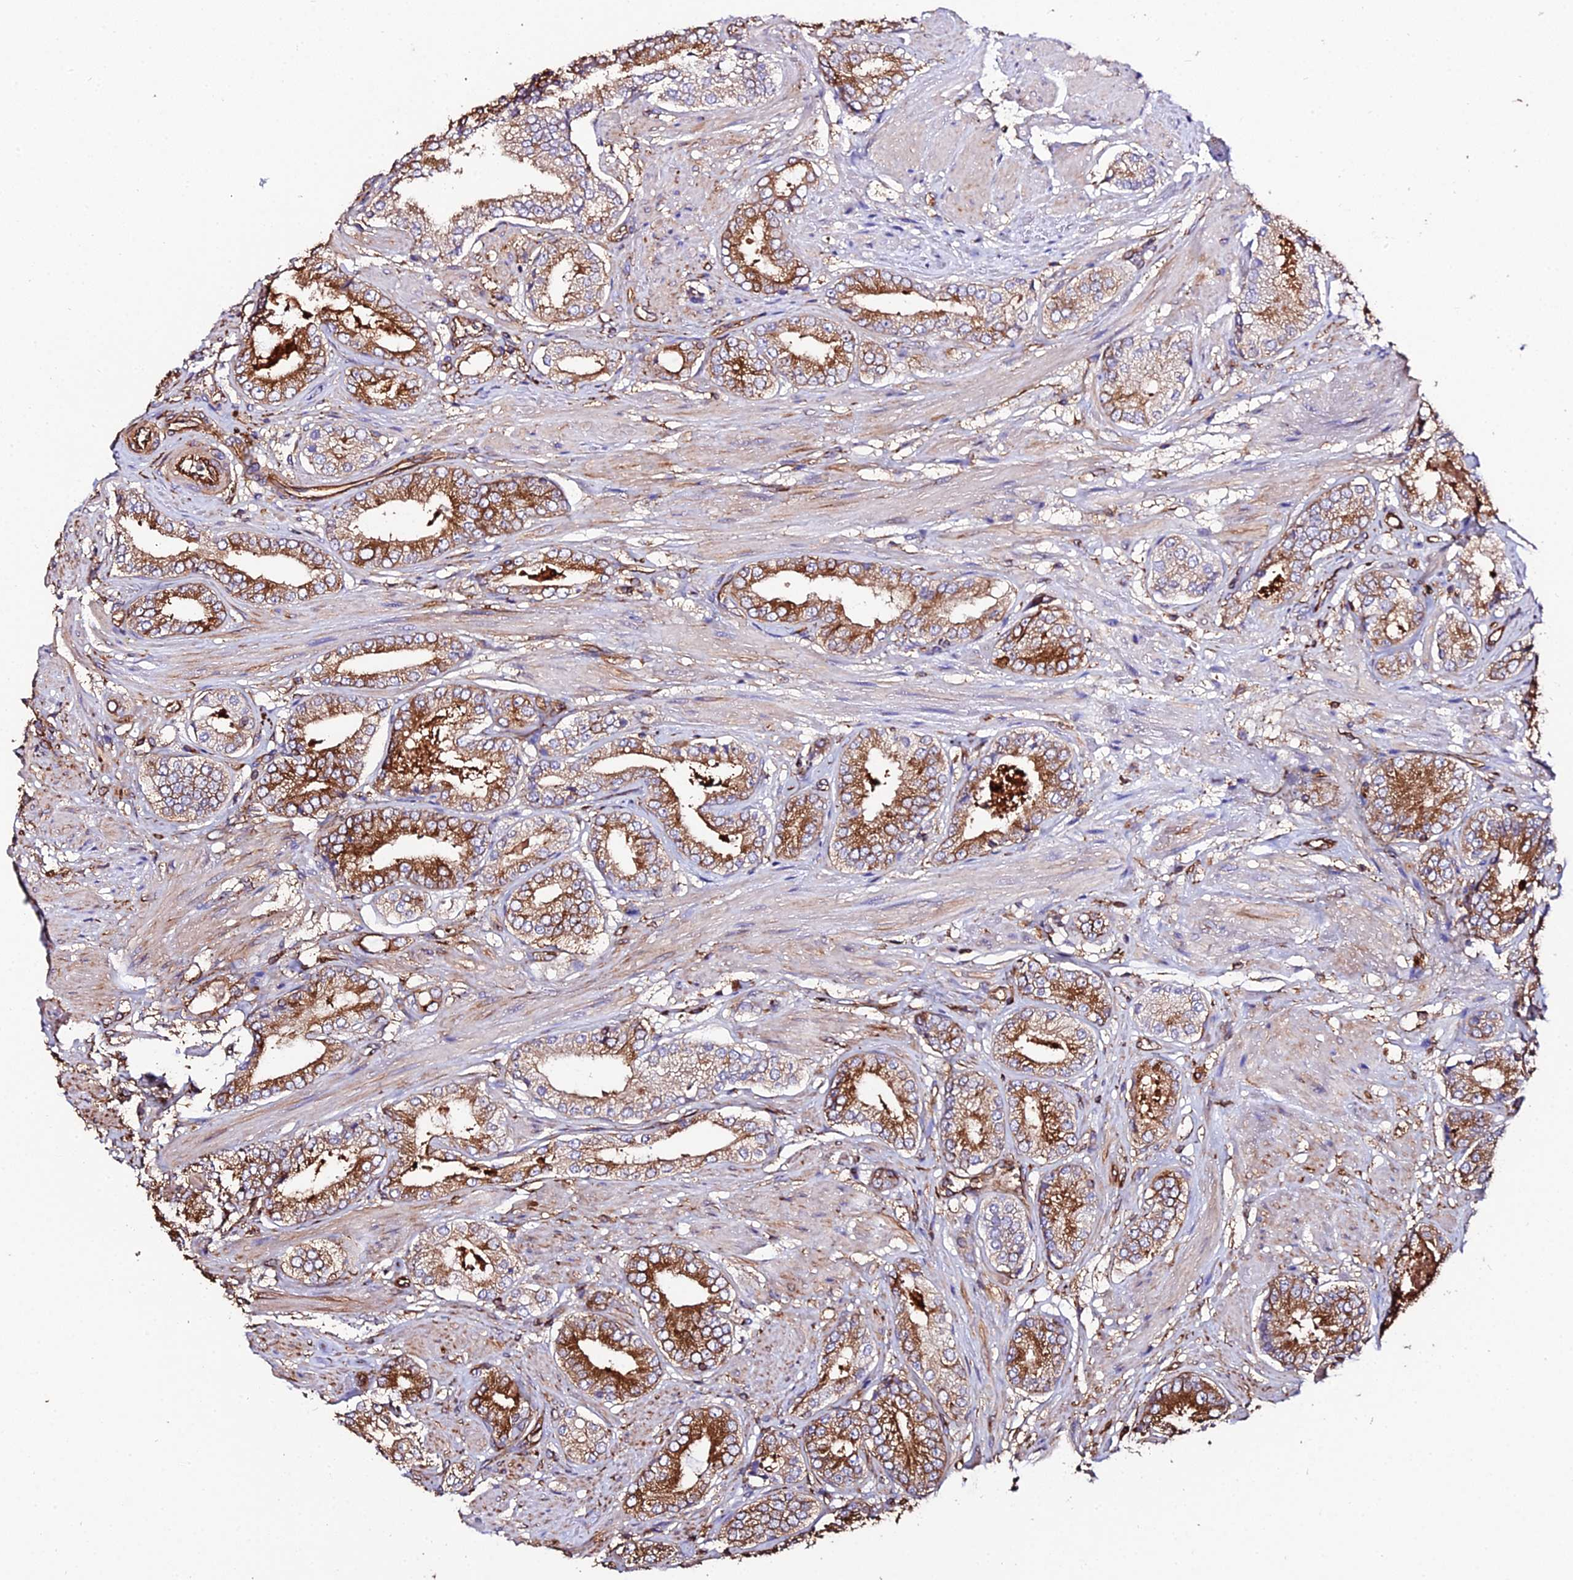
{"staining": {"intensity": "strong", "quantity": ">75%", "location": "cytoplasmic/membranous"}, "tissue": "prostate cancer", "cell_type": "Tumor cells", "image_type": "cancer", "snomed": [{"axis": "morphology", "description": "Adenocarcinoma, High grade"}, {"axis": "topography", "description": "Prostate and seminal vesicle, NOS"}], "caption": "Immunohistochemical staining of human prostate cancer (high-grade adenocarcinoma) displays strong cytoplasmic/membranous protein positivity in about >75% of tumor cells.", "gene": "TUBA3D", "patient": {"sex": "male", "age": 64}}